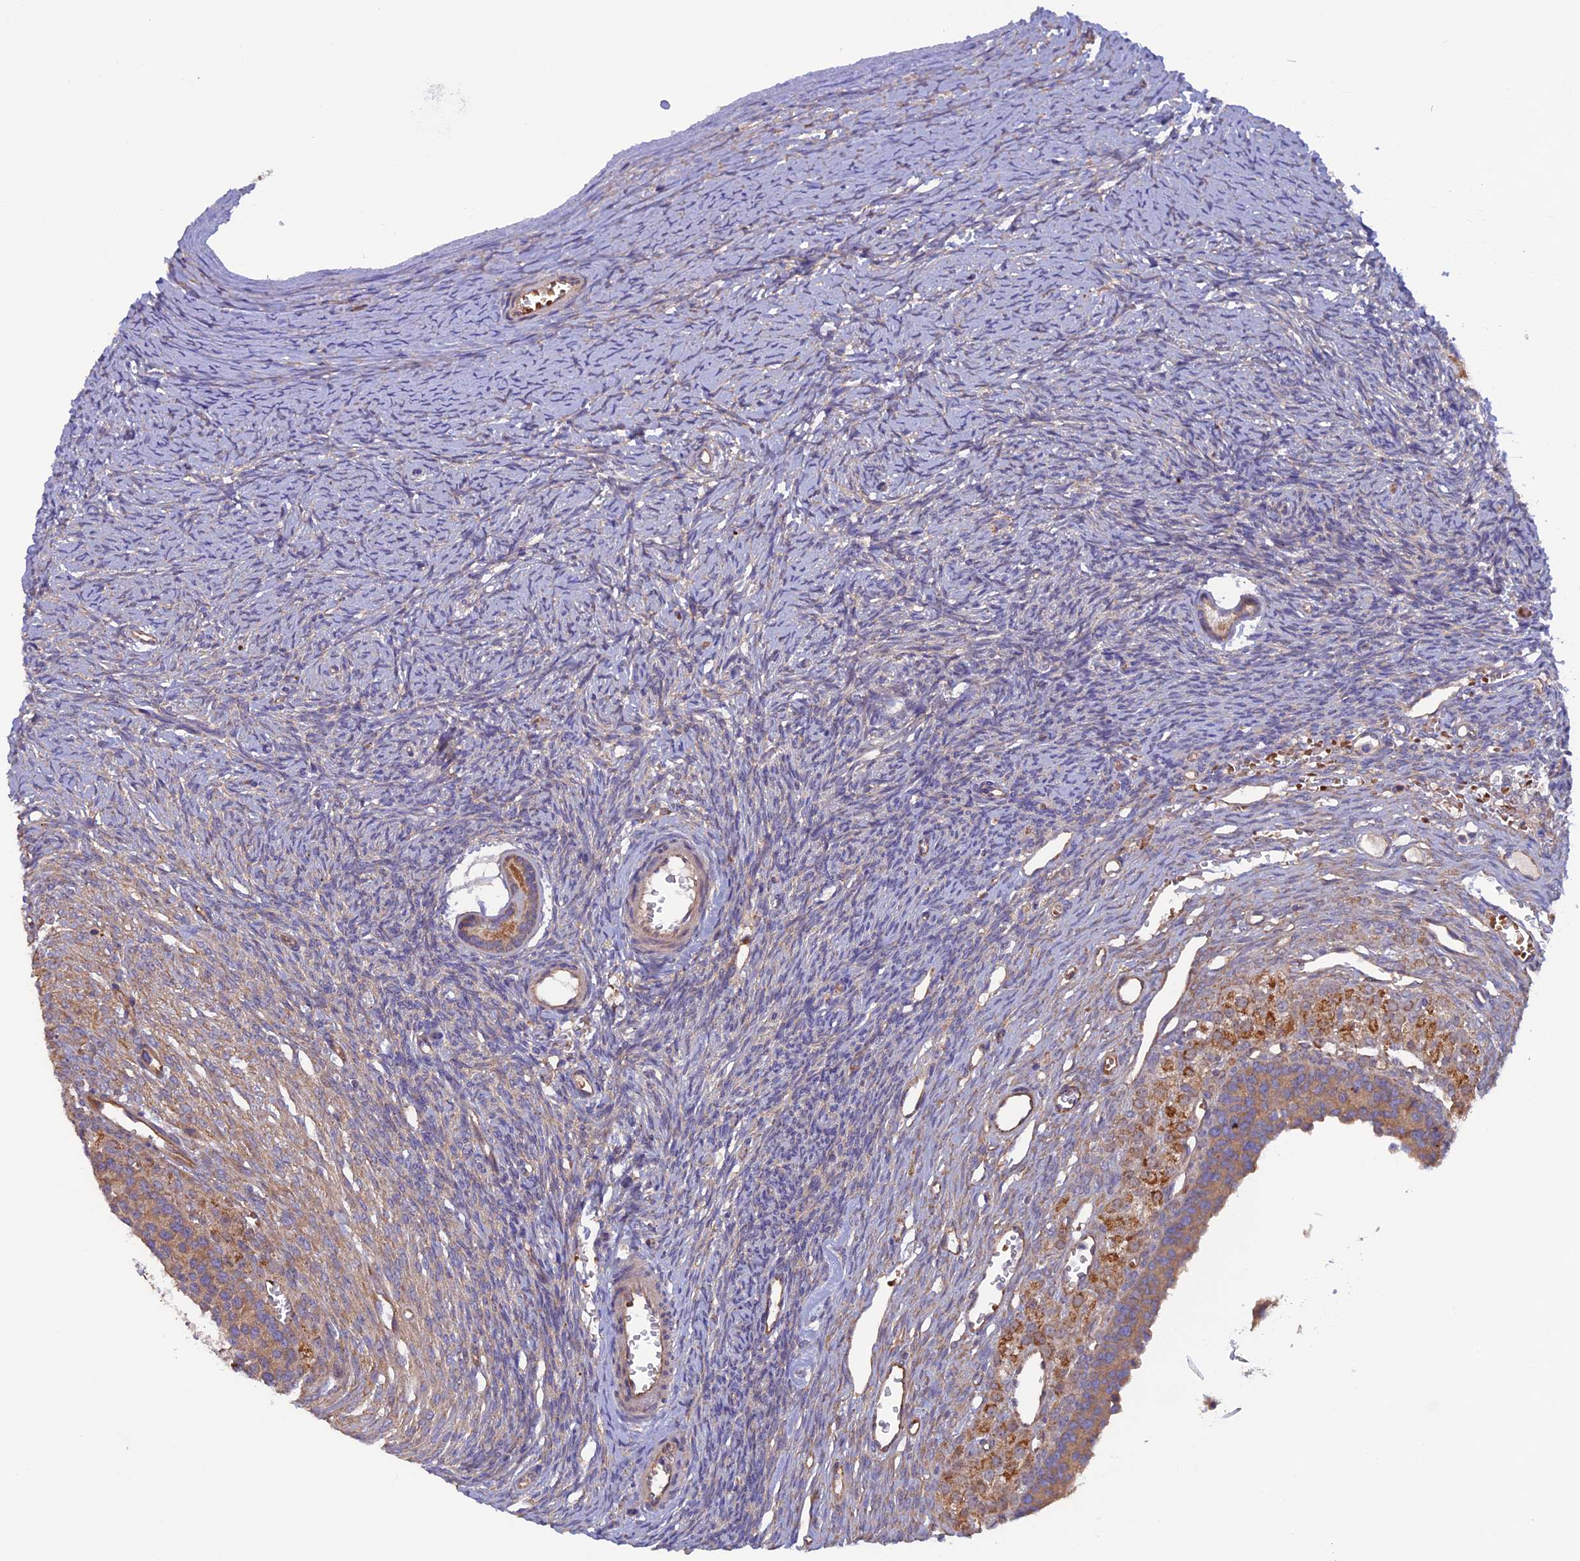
{"staining": {"intensity": "moderate", "quantity": ">75%", "location": "cytoplasmic/membranous"}, "tissue": "ovary", "cell_type": "Follicle cells", "image_type": "normal", "snomed": [{"axis": "morphology", "description": "Normal tissue, NOS"}, {"axis": "topography", "description": "Ovary"}], "caption": "Moderate cytoplasmic/membranous positivity is appreciated in about >75% of follicle cells in normal ovary. Using DAB (brown) and hematoxylin (blue) stains, captured at high magnification using brightfield microscopy.", "gene": "DUS3L", "patient": {"sex": "female", "age": 39}}